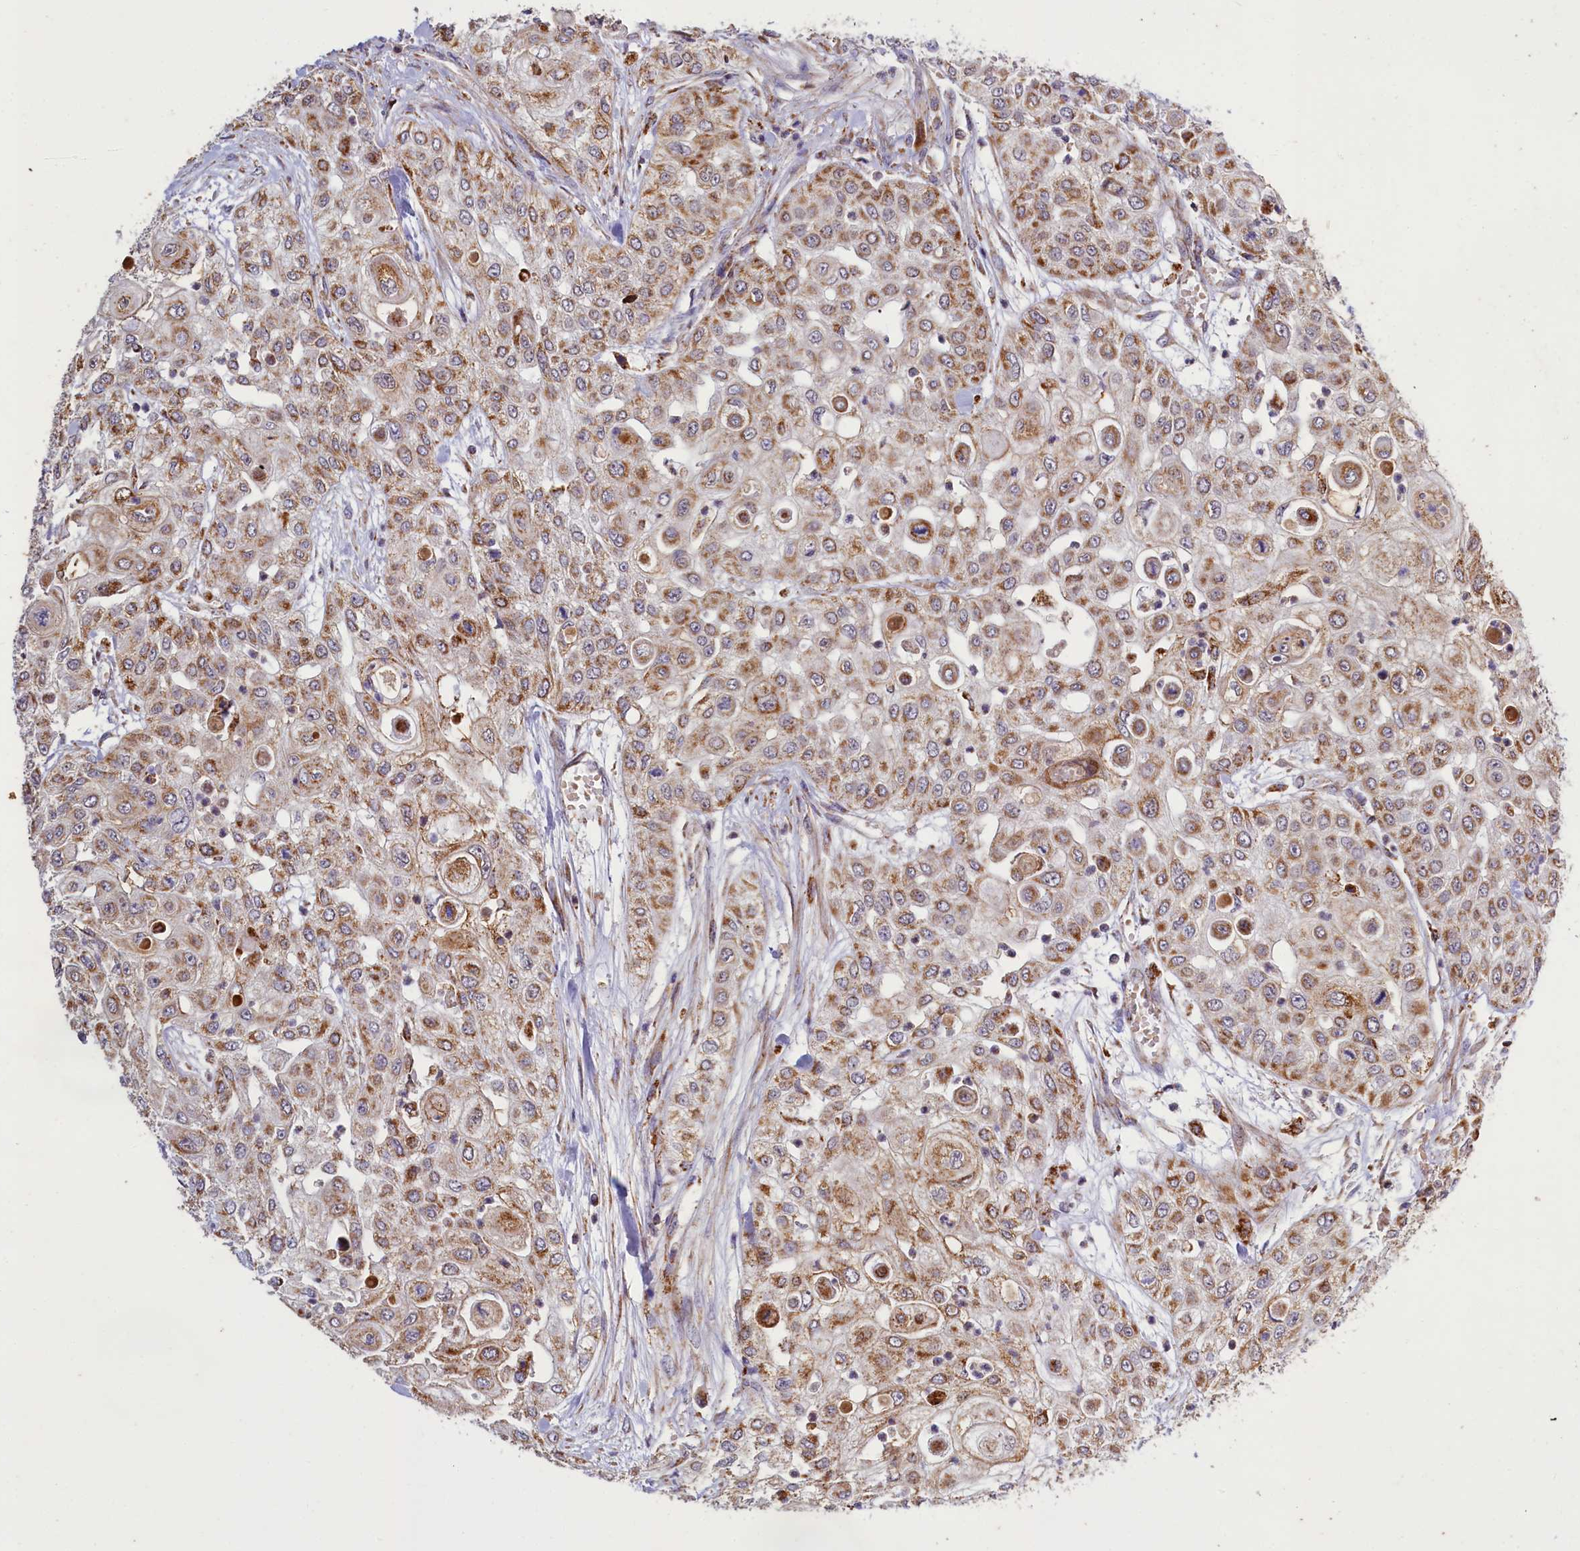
{"staining": {"intensity": "strong", "quantity": ">75%", "location": "cytoplasmic/membranous"}, "tissue": "urothelial cancer", "cell_type": "Tumor cells", "image_type": "cancer", "snomed": [{"axis": "morphology", "description": "Urothelial carcinoma, High grade"}, {"axis": "topography", "description": "Urinary bladder"}], "caption": "A photomicrograph showing strong cytoplasmic/membranous expression in approximately >75% of tumor cells in urothelial cancer, as visualized by brown immunohistochemical staining.", "gene": "DYNC2H1", "patient": {"sex": "female", "age": 79}}